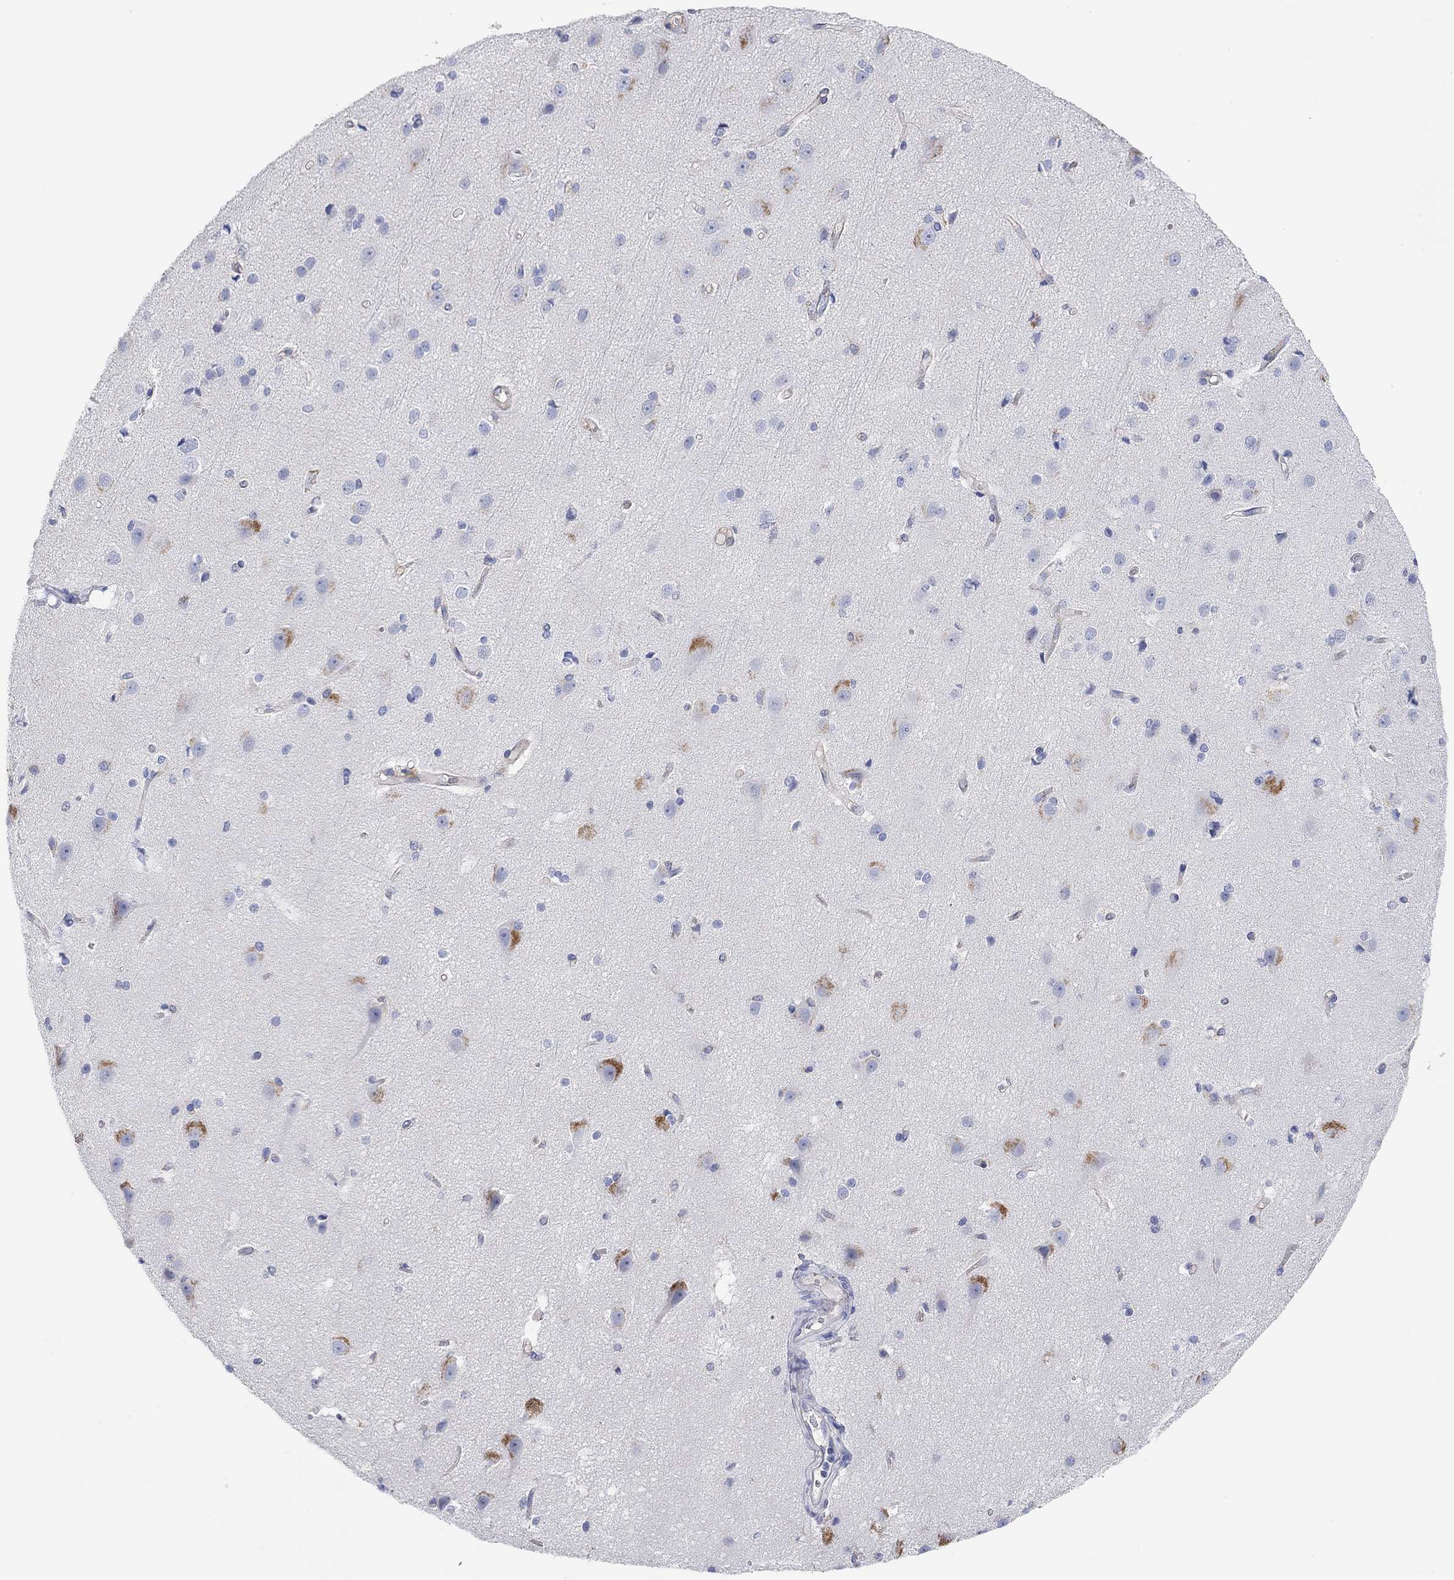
{"staining": {"intensity": "negative", "quantity": "none", "location": "none"}, "tissue": "cerebral cortex", "cell_type": "Endothelial cells", "image_type": "normal", "snomed": [{"axis": "morphology", "description": "Normal tissue, NOS"}, {"axis": "topography", "description": "Cerebral cortex"}], "caption": "IHC photomicrograph of unremarkable human cerebral cortex stained for a protein (brown), which displays no staining in endothelial cells.", "gene": "RGS1", "patient": {"sex": "male", "age": 37}}